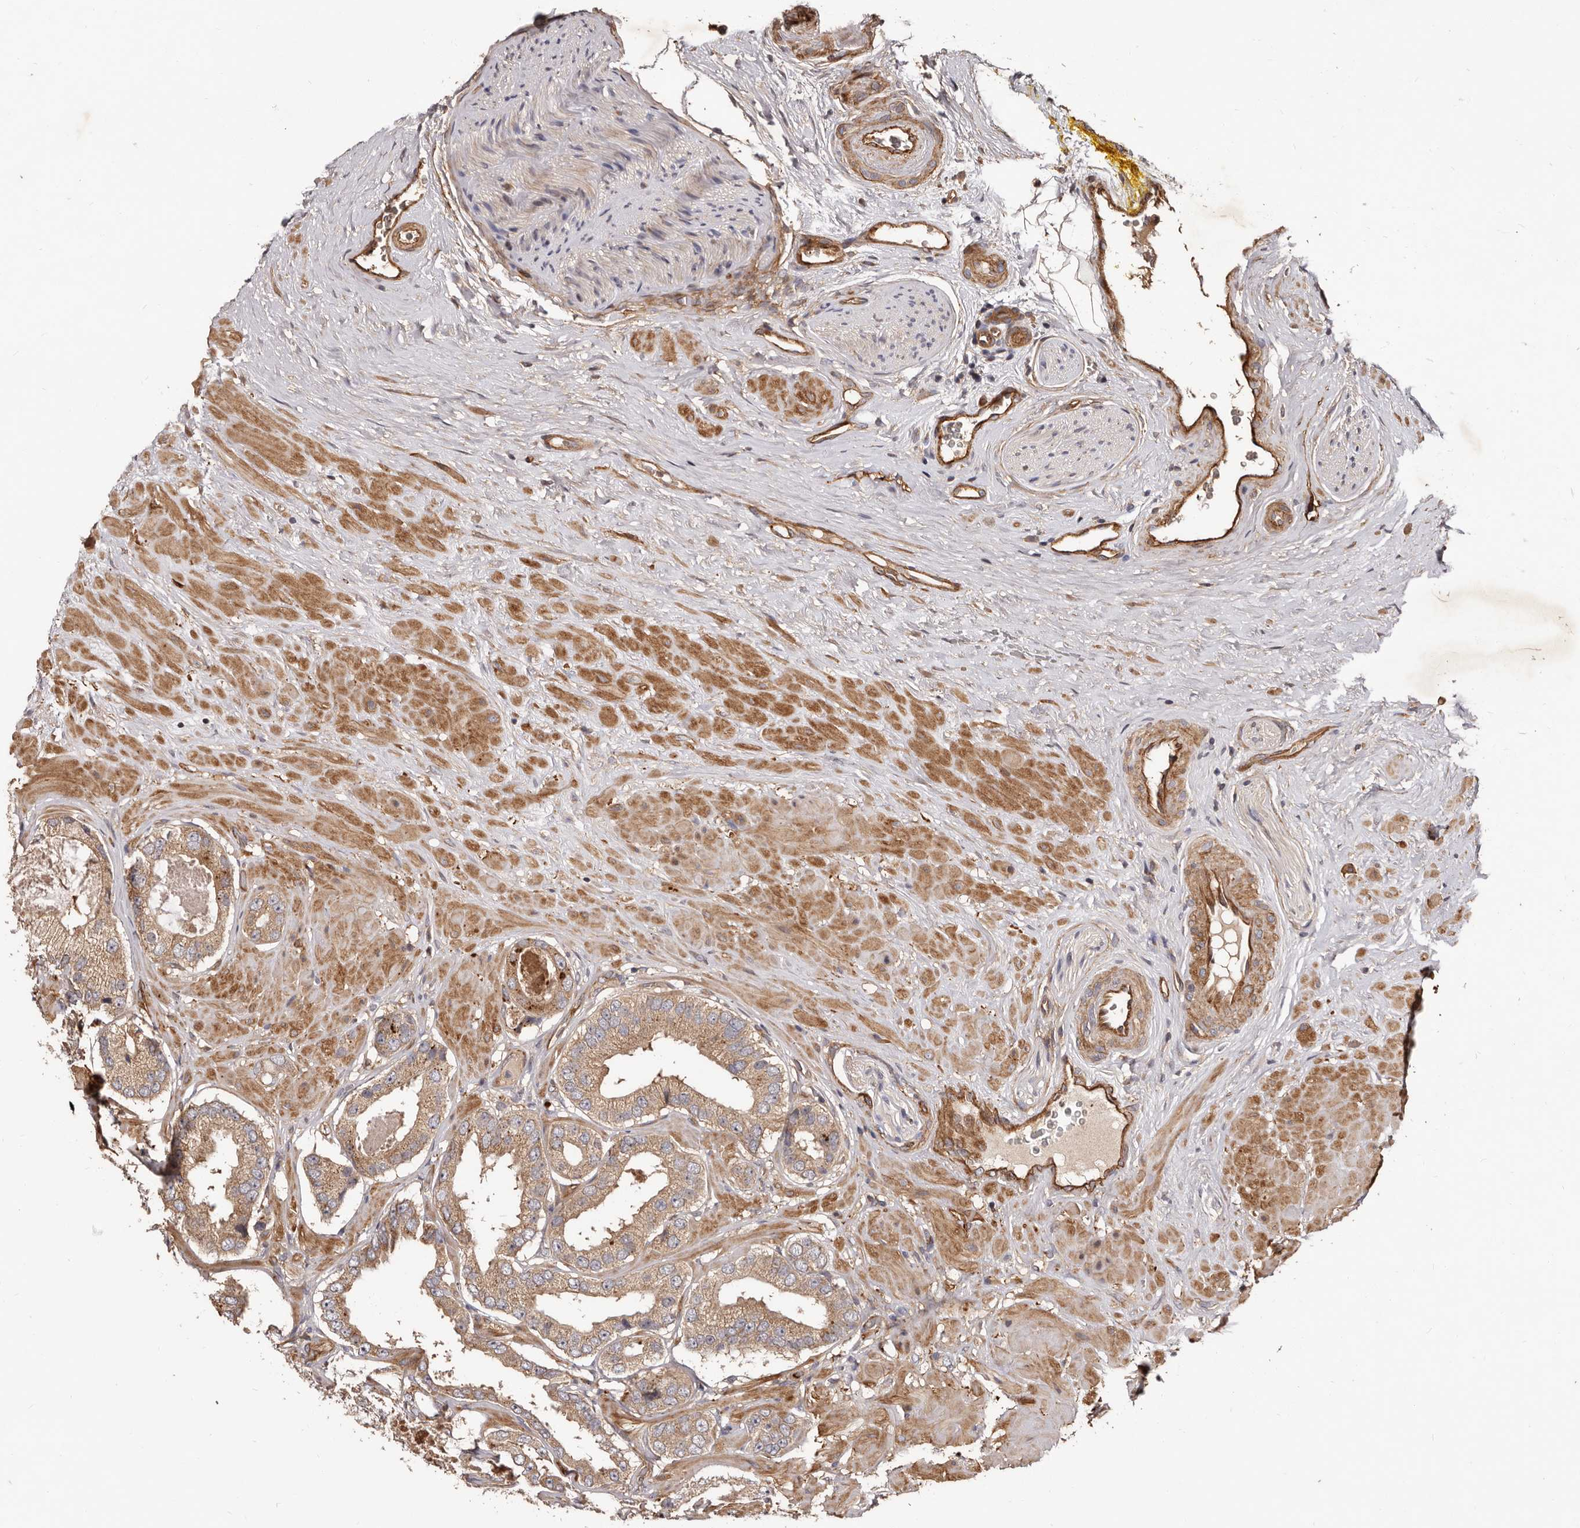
{"staining": {"intensity": "moderate", "quantity": ">75%", "location": "cytoplasmic/membranous"}, "tissue": "prostate cancer", "cell_type": "Tumor cells", "image_type": "cancer", "snomed": [{"axis": "morphology", "description": "Adenocarcinoma, High grade"}, {"axis": "topography", "description": "Prostate"}], "caption": "Prostate cancer stained with IHC shows moderate cytoplasmic/membranous staining in approximately >75% of tumor cells.", "gene": "GTPBP1", "patient": {"sex": "male", "age": 59}}